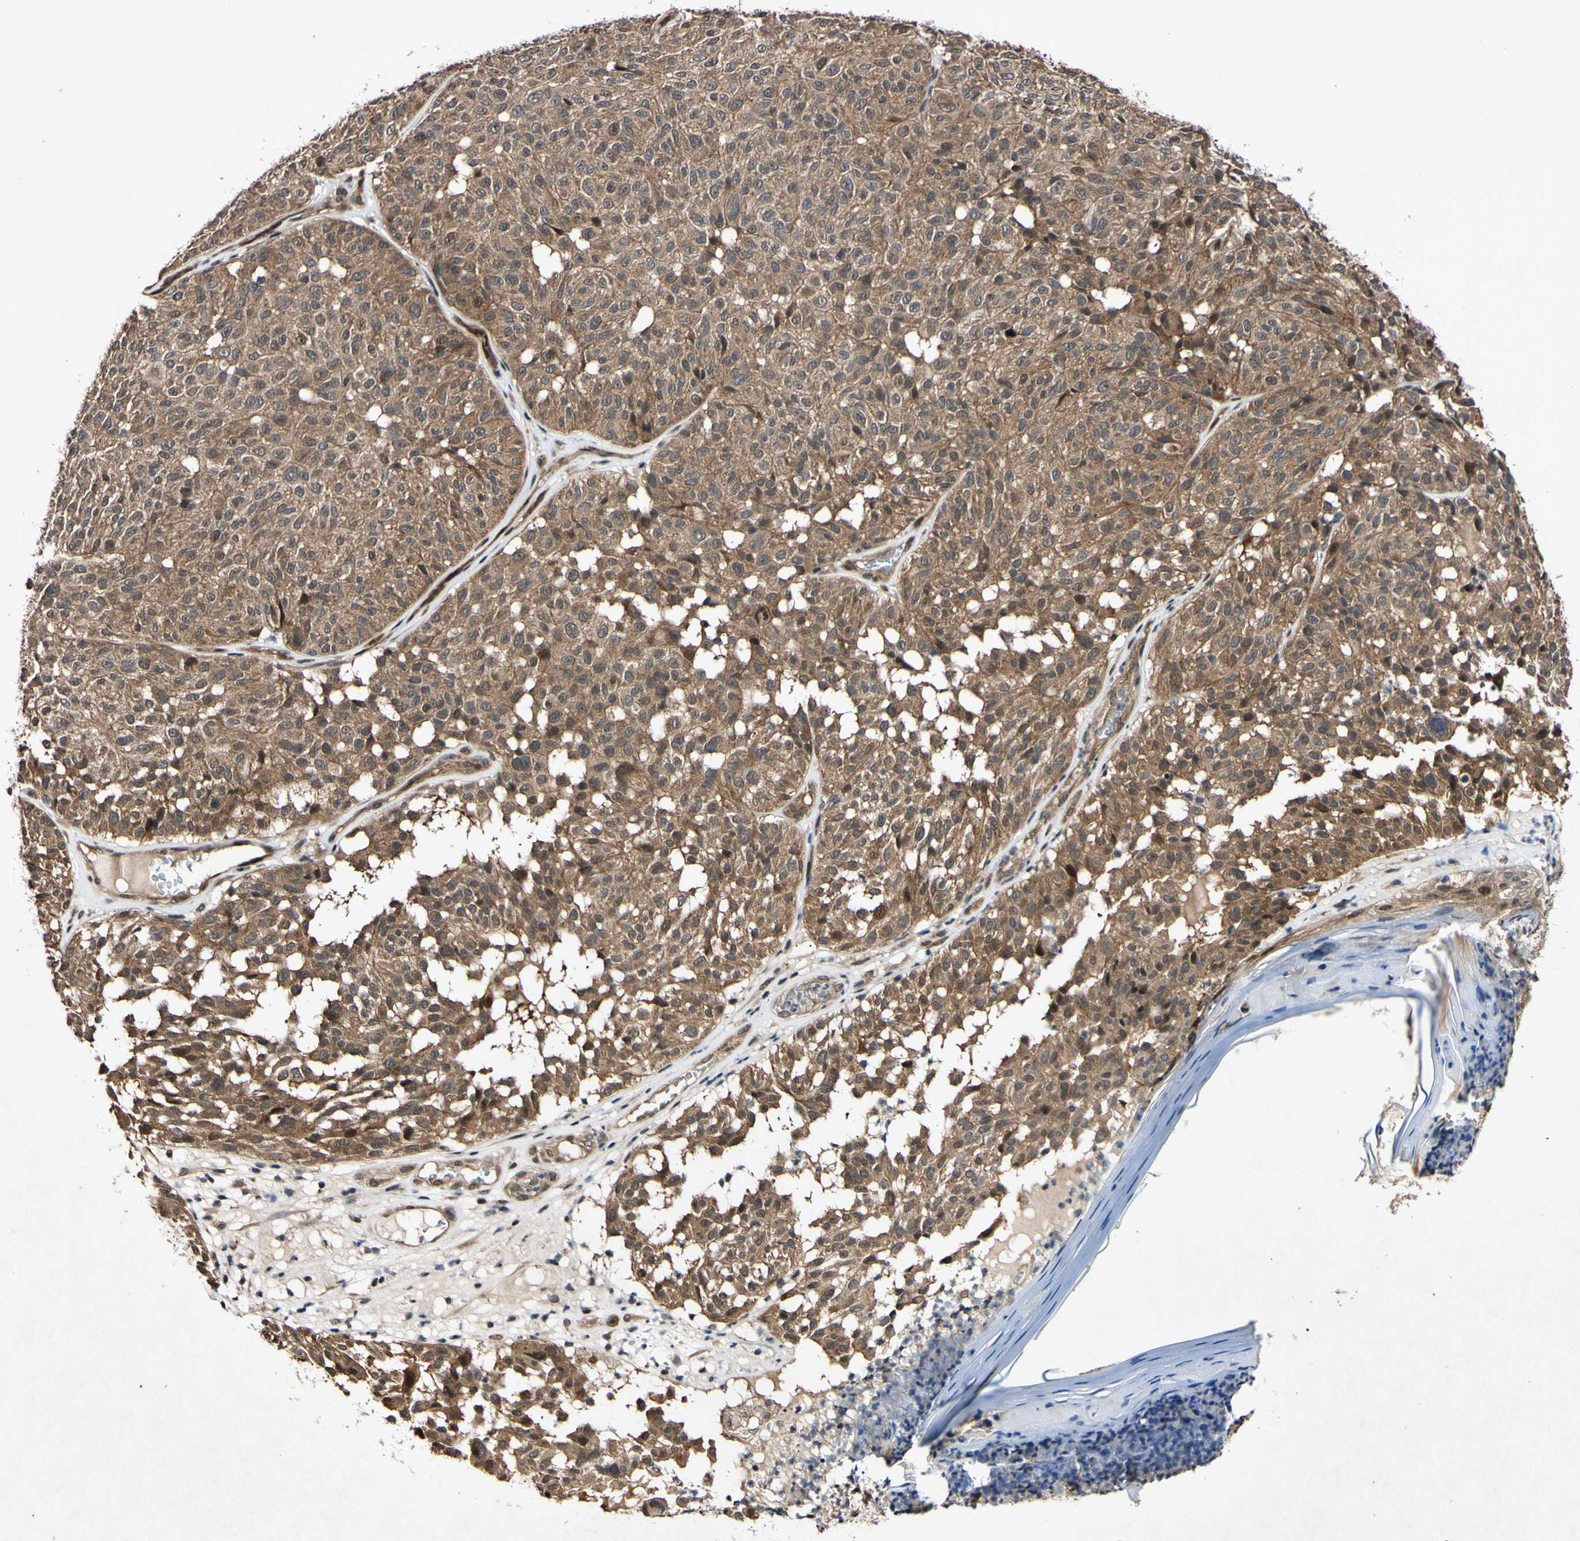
{"staining": {"intensity": "moderate", "quantity": ">75%", "location": "cytoplasmic/membranous"}, "tissue": "melanoma", "cell_type": "Tumor cells", "image_type": "cancer", "snomed": [{"axis": "morphology", "description": "Malignant melanoma, NOS"}, {"axis": "topography", "description": "Skin"}], "caption": "IHC (DAB) staining of melanoma demonstrates moderate cytoplasmic/membranous protein staining in about >75% of tumor cells. (Brightfield microscopy of DAB IHC at high magnification).", "gene": "CSNK1E", "patient": {"sex": "female", "age": 46}}